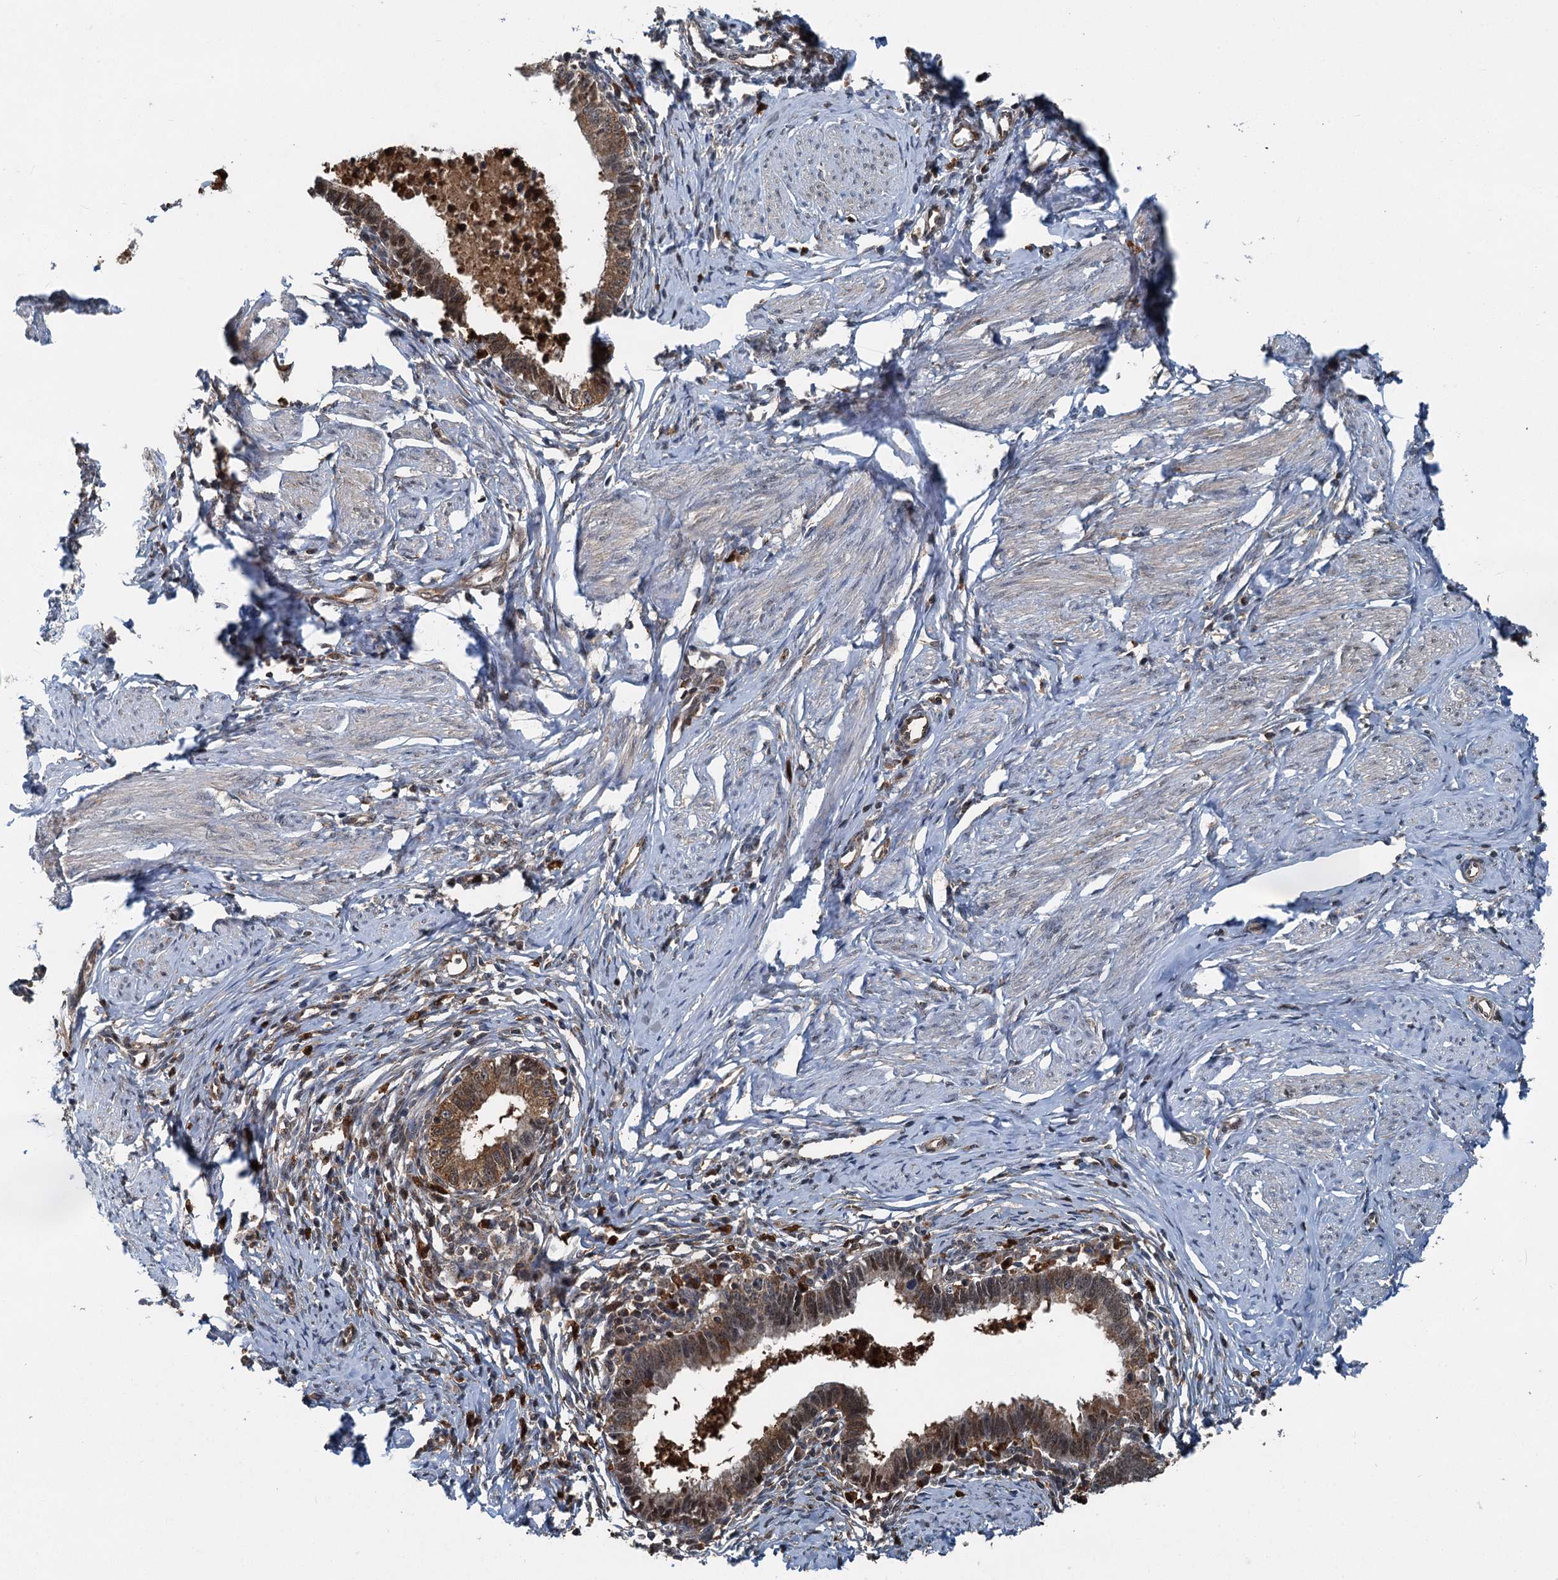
{"staining": {"intensity": "moderate", "quantity": ">75%", "location": "cytoplasmic/membranous,nuclear"}, "tissue": "cervical cancer", "cell_type": "Tumor cells", "image_type": "cancer", "snomed": [{"axis": "morphology", "description": "Adenocarcinoma, NOS"}, {"axis": "topography", "description": "Cervix"}], "caption": "DAB immunohistochemical staining of human cervical adenocarcinoma shows moderate cytoplasmic/membranous and nuclear protein expression in approximately >75% of tumor cells. Nuclei are stained in blue.", "gene": "GPI", "patient": {"sex": "female", "age": 36}}